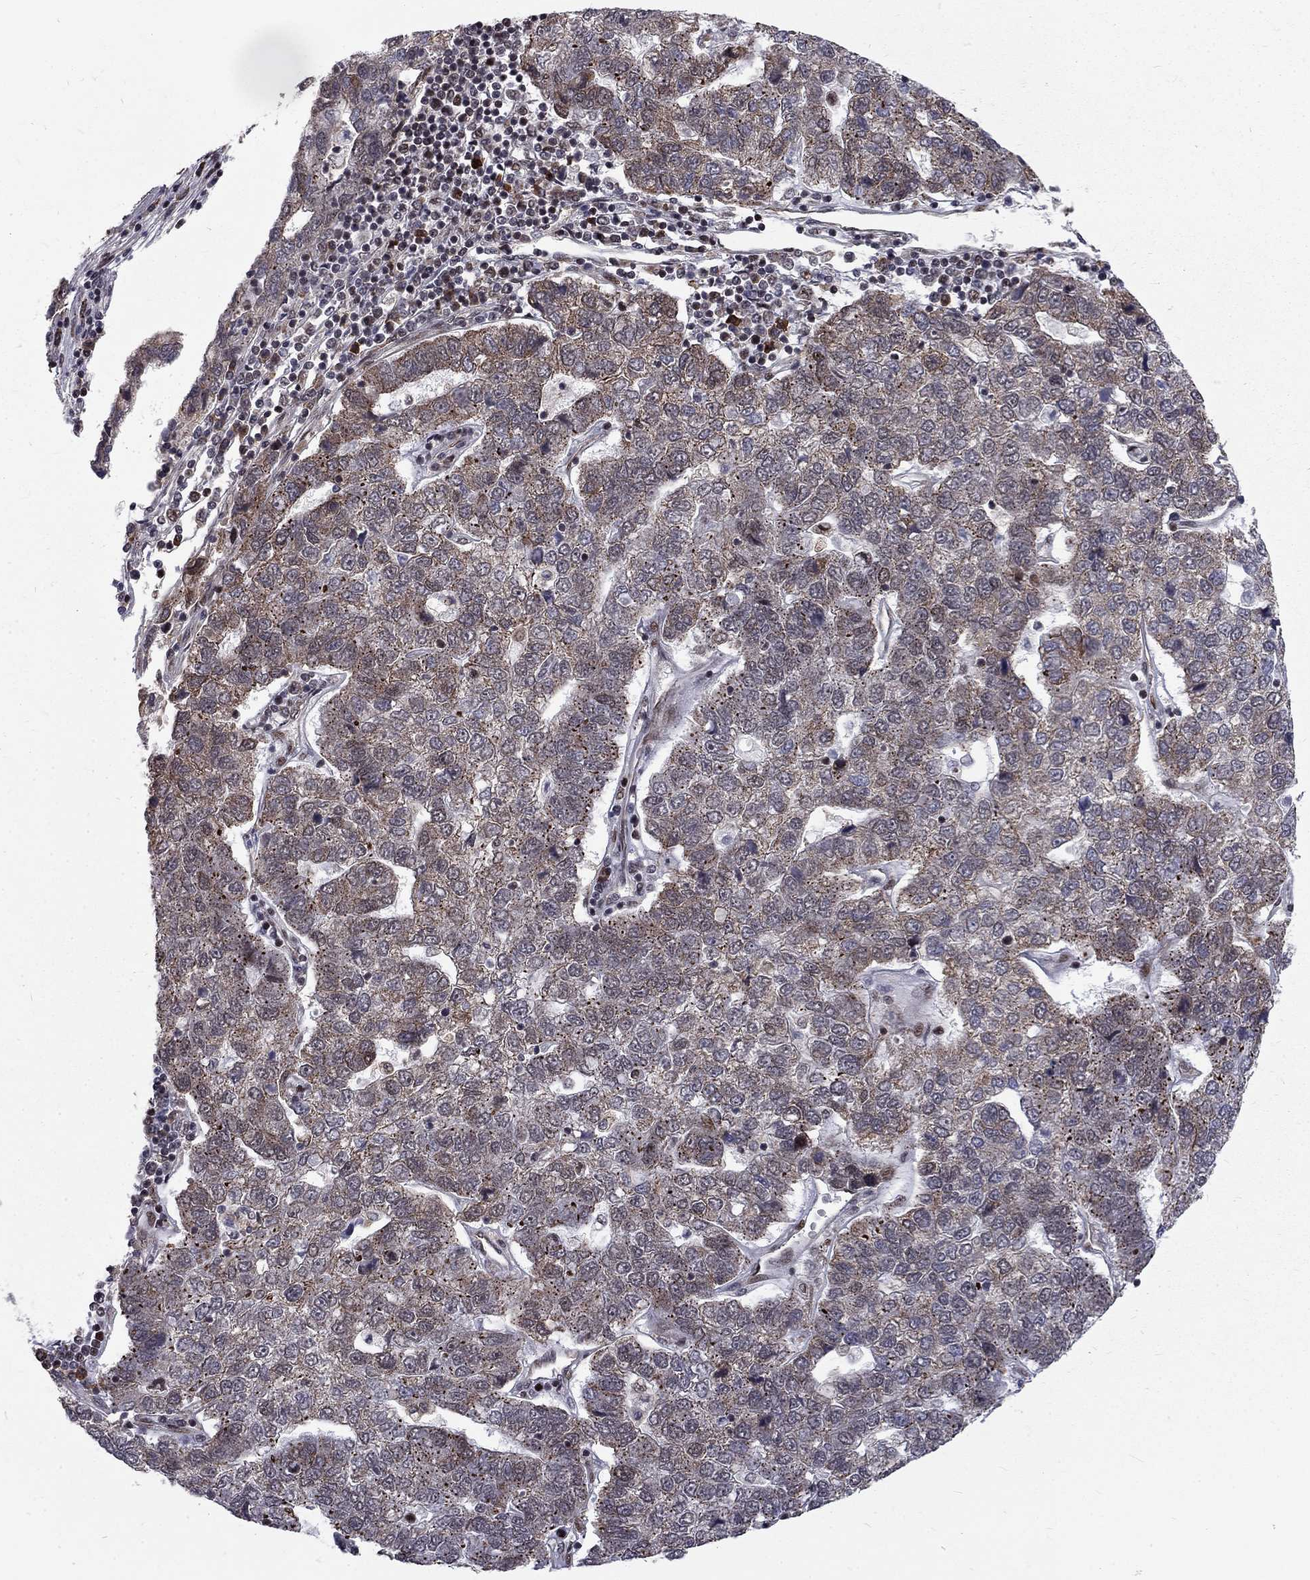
{"staining": {"intensity": "moderate", "quantity": "<25%", "location": "cytoplasmic/membranous,nuclear"}, "tissue": "pancreatic cancer", "cell_type": "Tumor cells", "image_type": "cancer", "snomed": [{"axis": "morphology", "description": "Adenocarcinoma, NOS"}, {"axis": "topography", "description": "Pancreas"}], "caption": "Immunohistochemical staining of pancreatic adenocarcinoma displays low levels of moderate cytoplasmic/membranous and nuclear protein staining in approximately <25% of tumor cells.", "gene": "TCEAL1", "patient": {"sex": "female", "age": 61}}